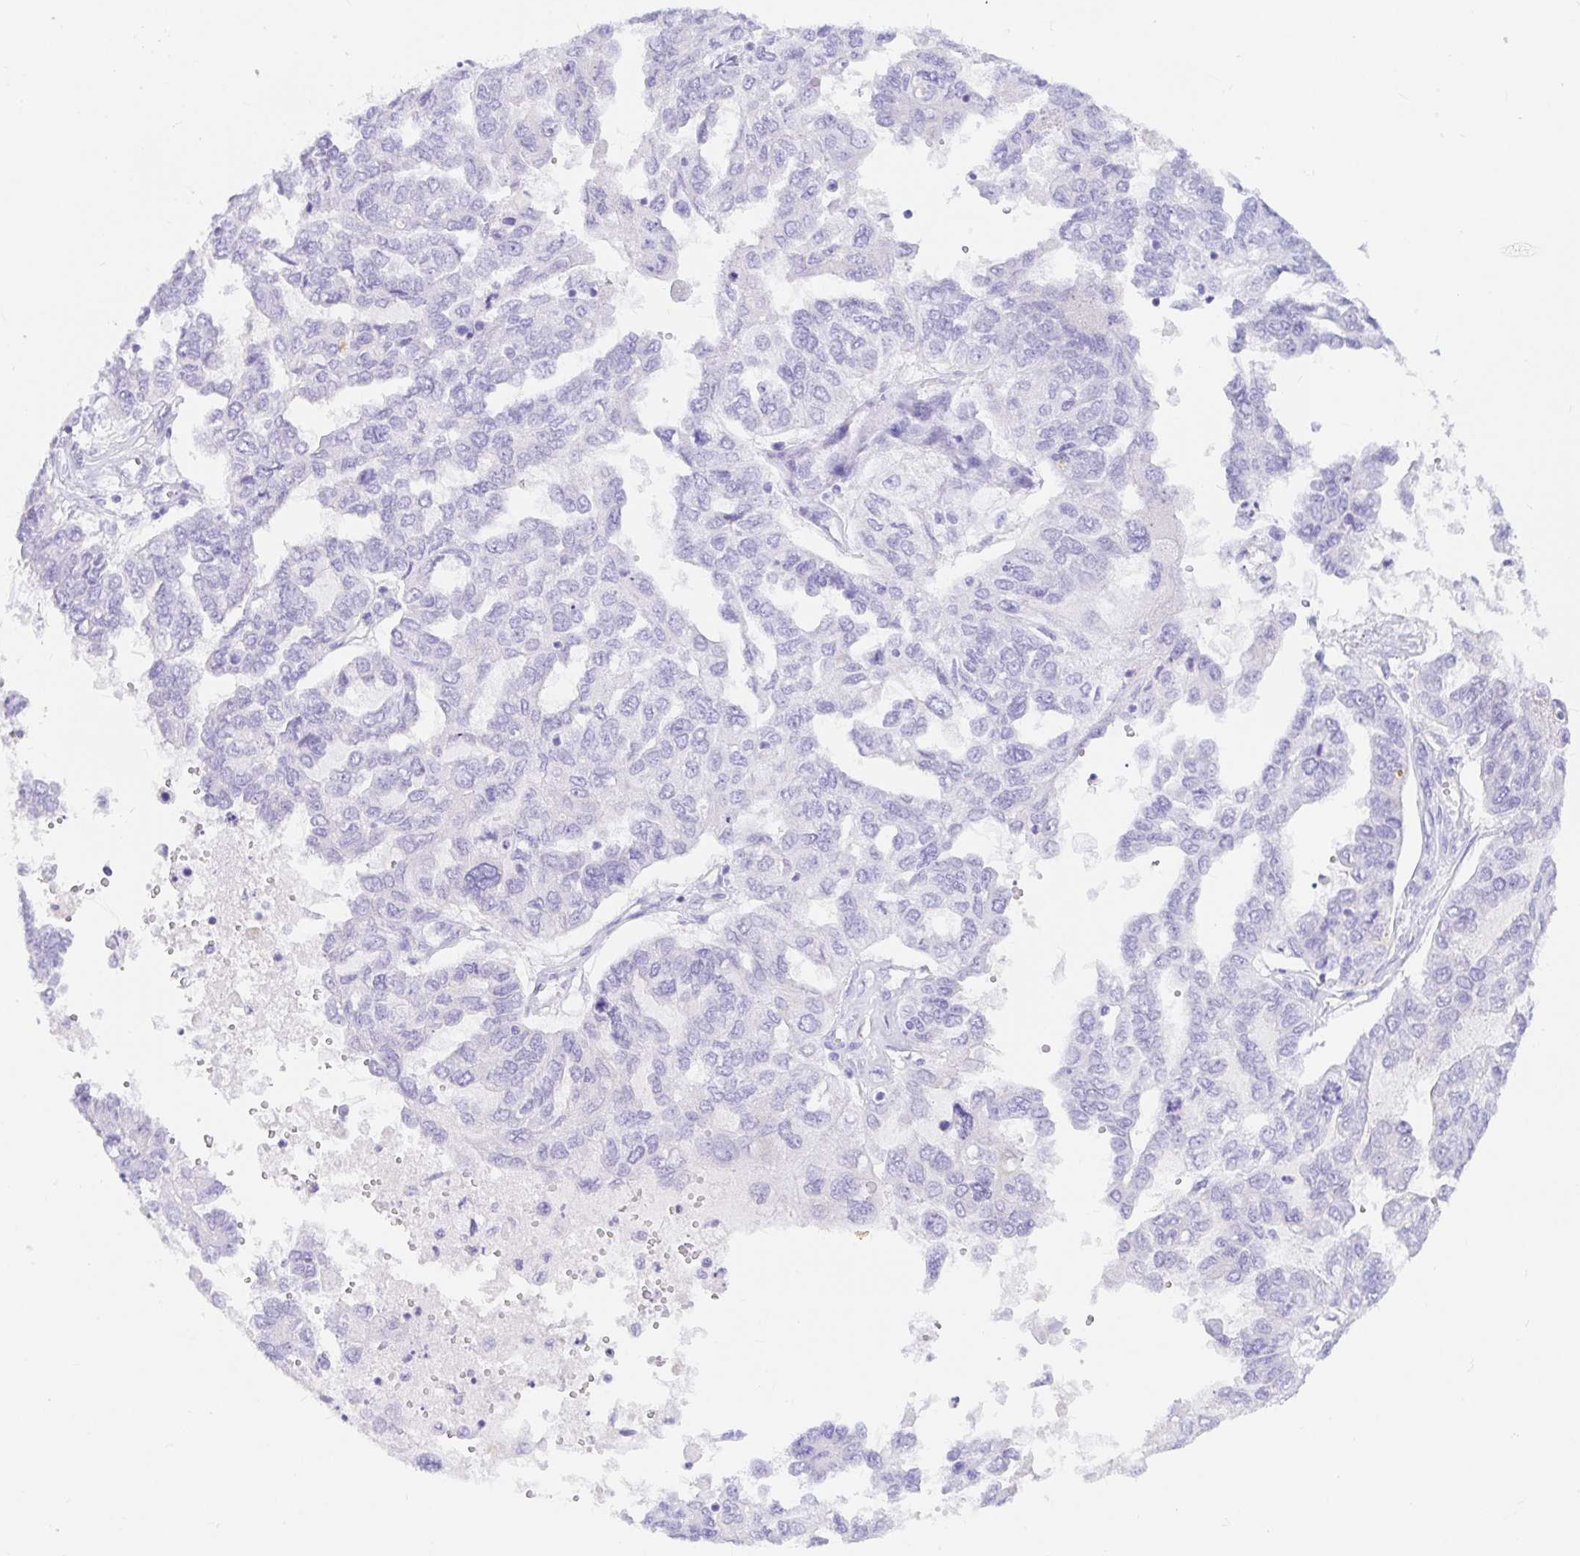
{"staining": {"intensity": "negative", "quantity": "none", "location": "none"}, "tissue": "ovarian cancer", "cell_type": "Tumor cells", "image_type": "cancer", "snomed": [{"axis": "morphology", "description": "Cystadenocarcinoma, serous, NOS"}, {"axis": "topography", "description": "Ovary"}], "caption": "Immunohistochemistry (IHC) histopathology image of human serous cystadenocarcinoma (ovarian) stained for a protein (brown), which reveals no expression in tumor cells.", "gene": "OR6T1", "patient": {"sex": "female", "age": 53}}